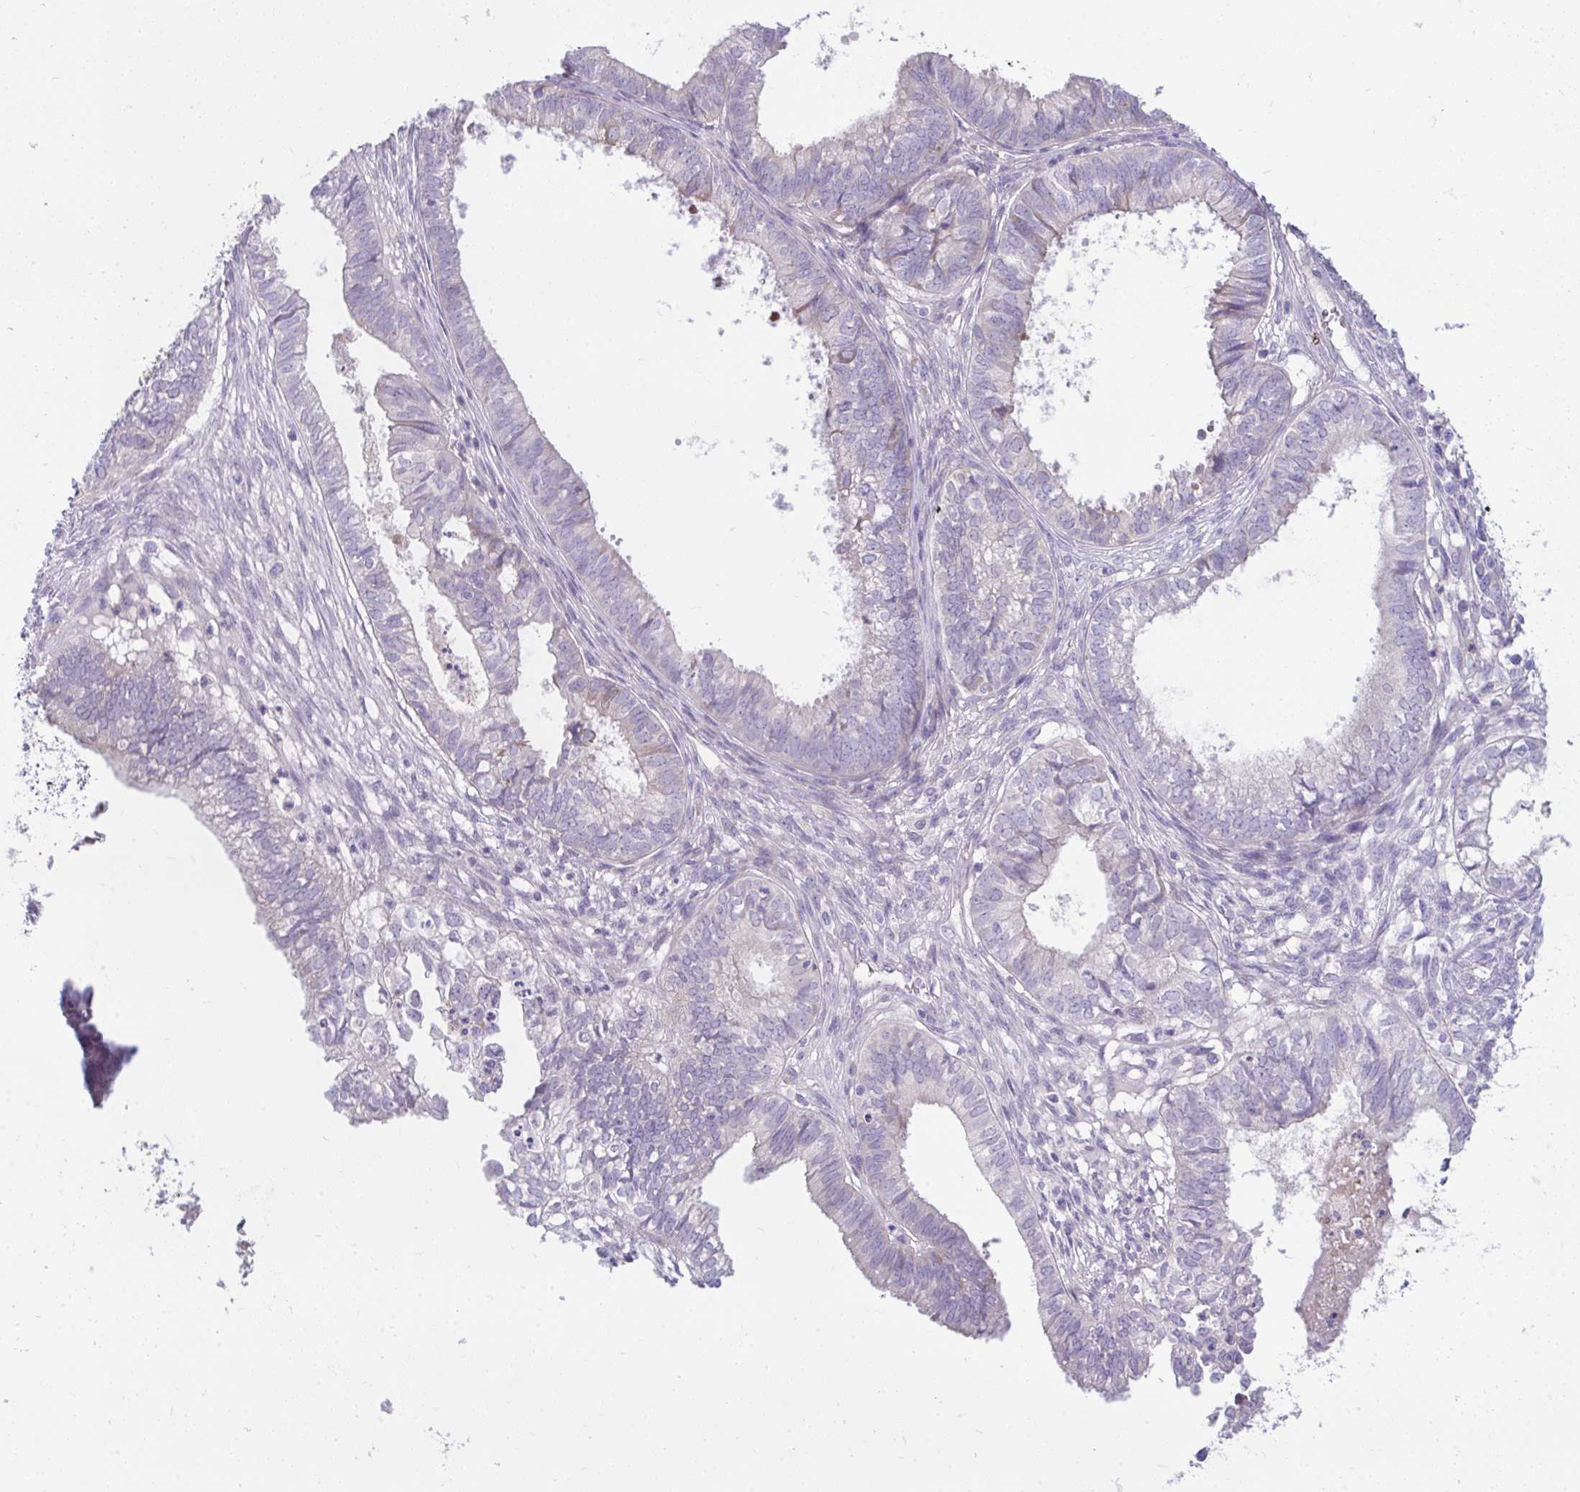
{"staining": {"intensity": "negative", "quantity": "none", "location": "none"}, "tissue": "ovarian cancer", "cell_type": "Tumor cells", "image_type": "cancer", "snomed": [{"axis": "morphology", "description": "Carcinoma, endometroid"}, {"axis": "topography", "description": "Ovary"}], "caption": "This micrograph is of endometroid carcinoma (ovarian) stained with immunohistochemistry to label a protein in brown with the nuclei are counter-stained blue. There is no staining in tumor cells.", "gene": "PIGZ", "patient": {"sex": "female", "age": 64}}